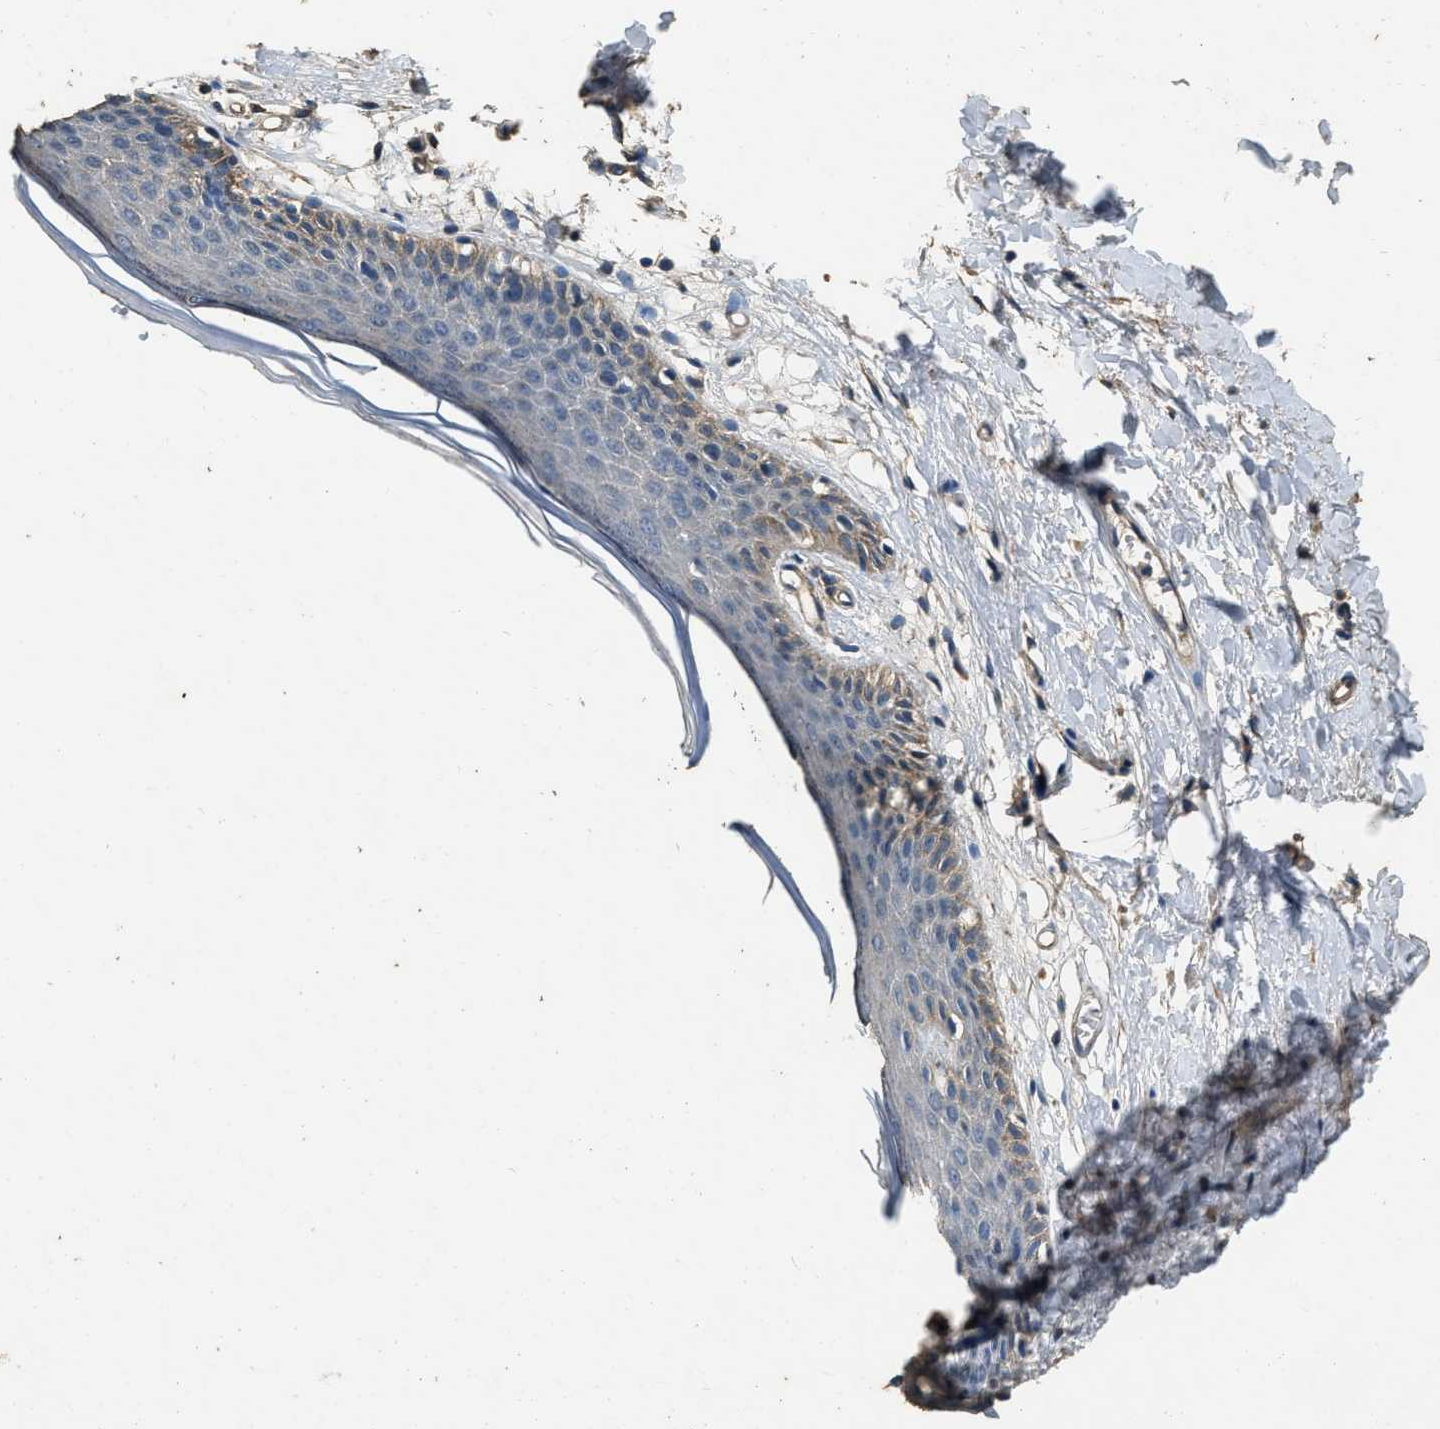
{"staining": {"intensity": "weak", "quantity": "<25%", "location": "cytoplasmic/membranous"}, "tissue": "skin", "cell_type": "Epidermal cells", "image_type": "normal", "snomed": [{"axis": "morphology", "description": "Normal tissue, NOS"}, {"axis": "topography", "description": "Vulva"}], "caption": "DAB immunohistochemical staining of benign human skin shows no significant staining in epidermal cells.", "gene": "MIB1", "patient": {"sex": "female", "age": 54}}